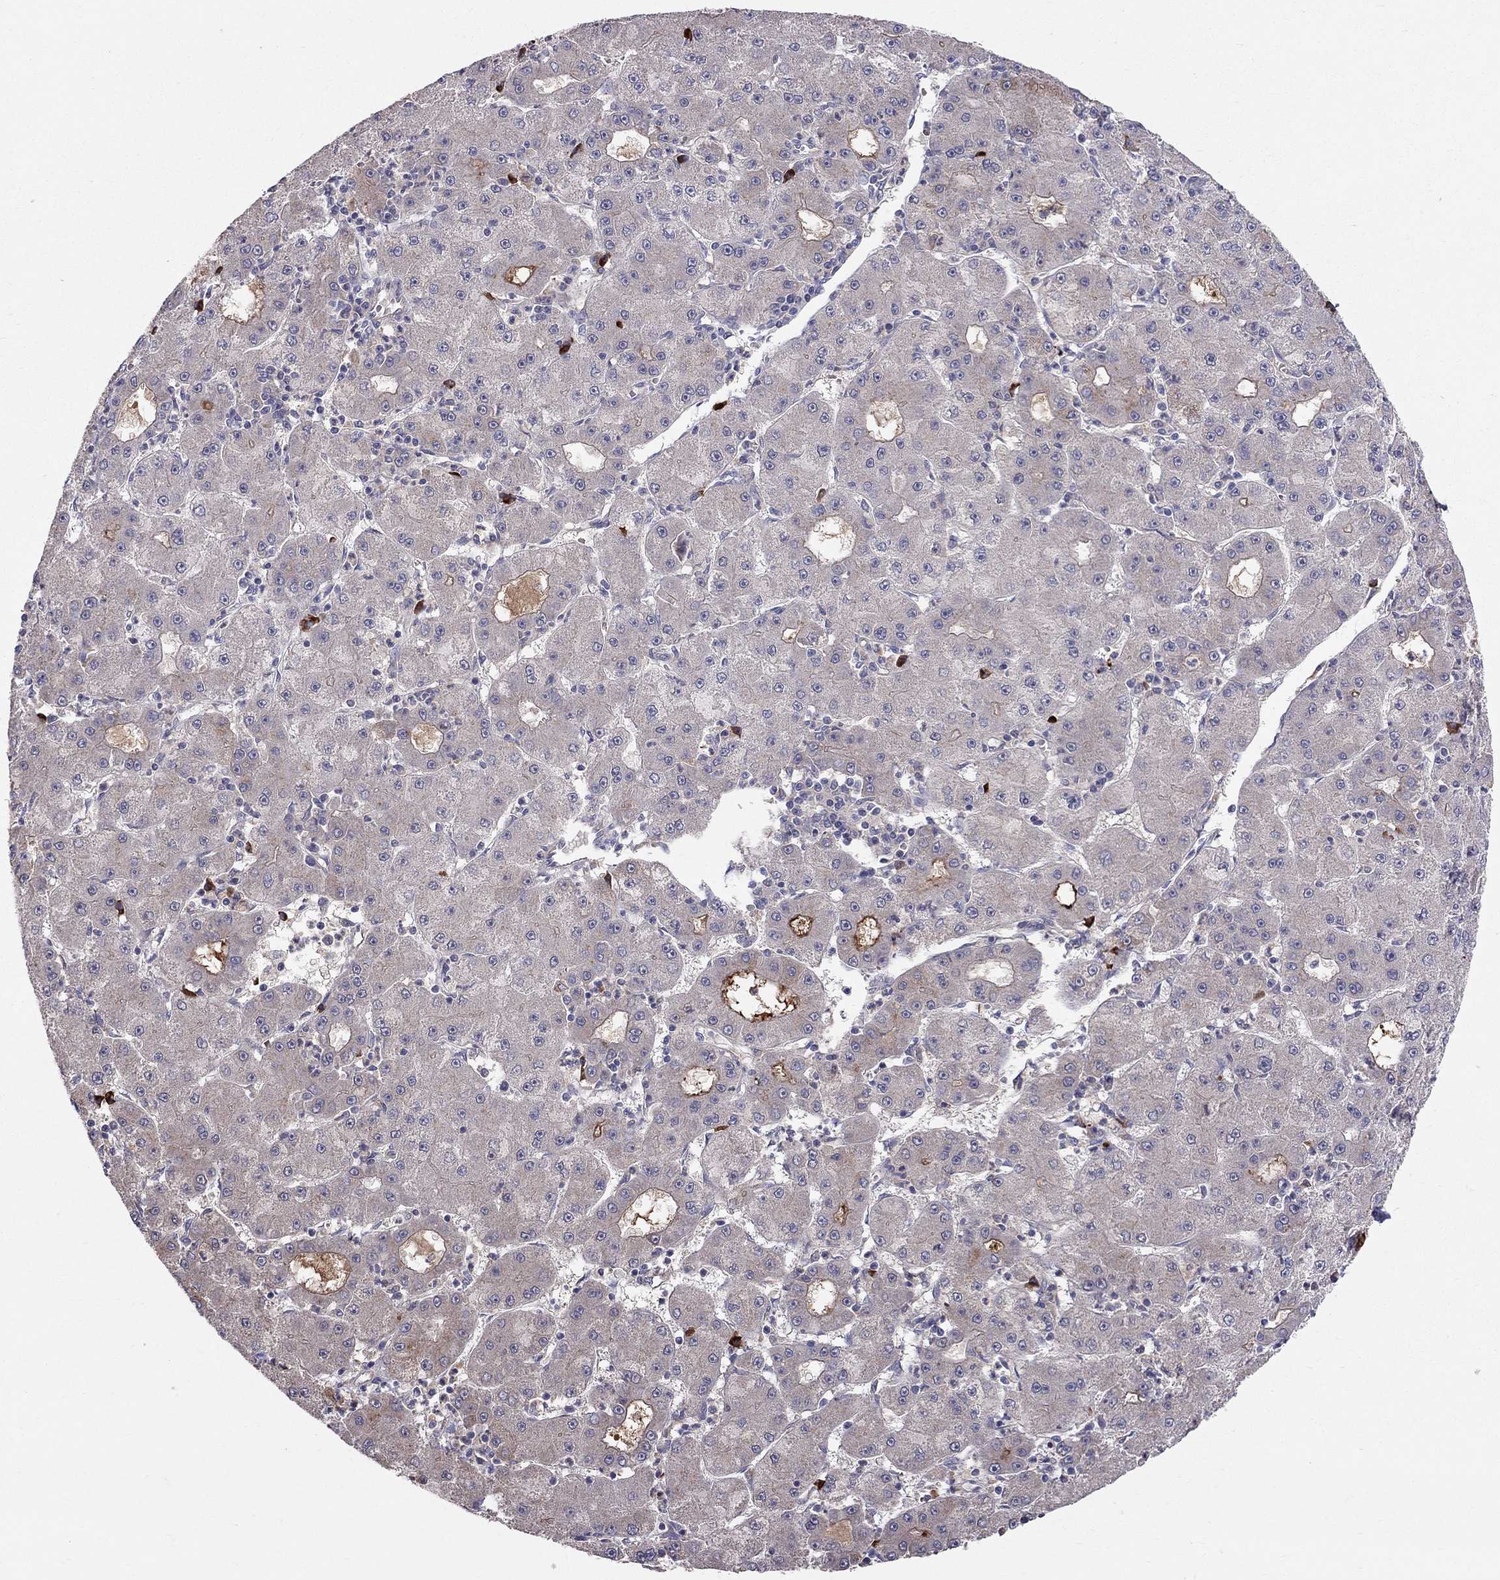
{"staining": {"intensity": "negative", "quantity": "none", "location": "none"}, "tissue": "liver cancer", "cell_type": "Tumor cells", "image_type": "cancer", "snomed": [{"axis": "morphology", "description": "Carcinoma, Hepatocellular, NOS"}, {"axis": "topography", "description": "Liver"}], "caption": "Liver cancer stained for a protein using immunohistochemistry (IHC) displays no positivity tumor cells.", "gene": "PIK3CG", "patient": {"sex": "male", "age": 73}}